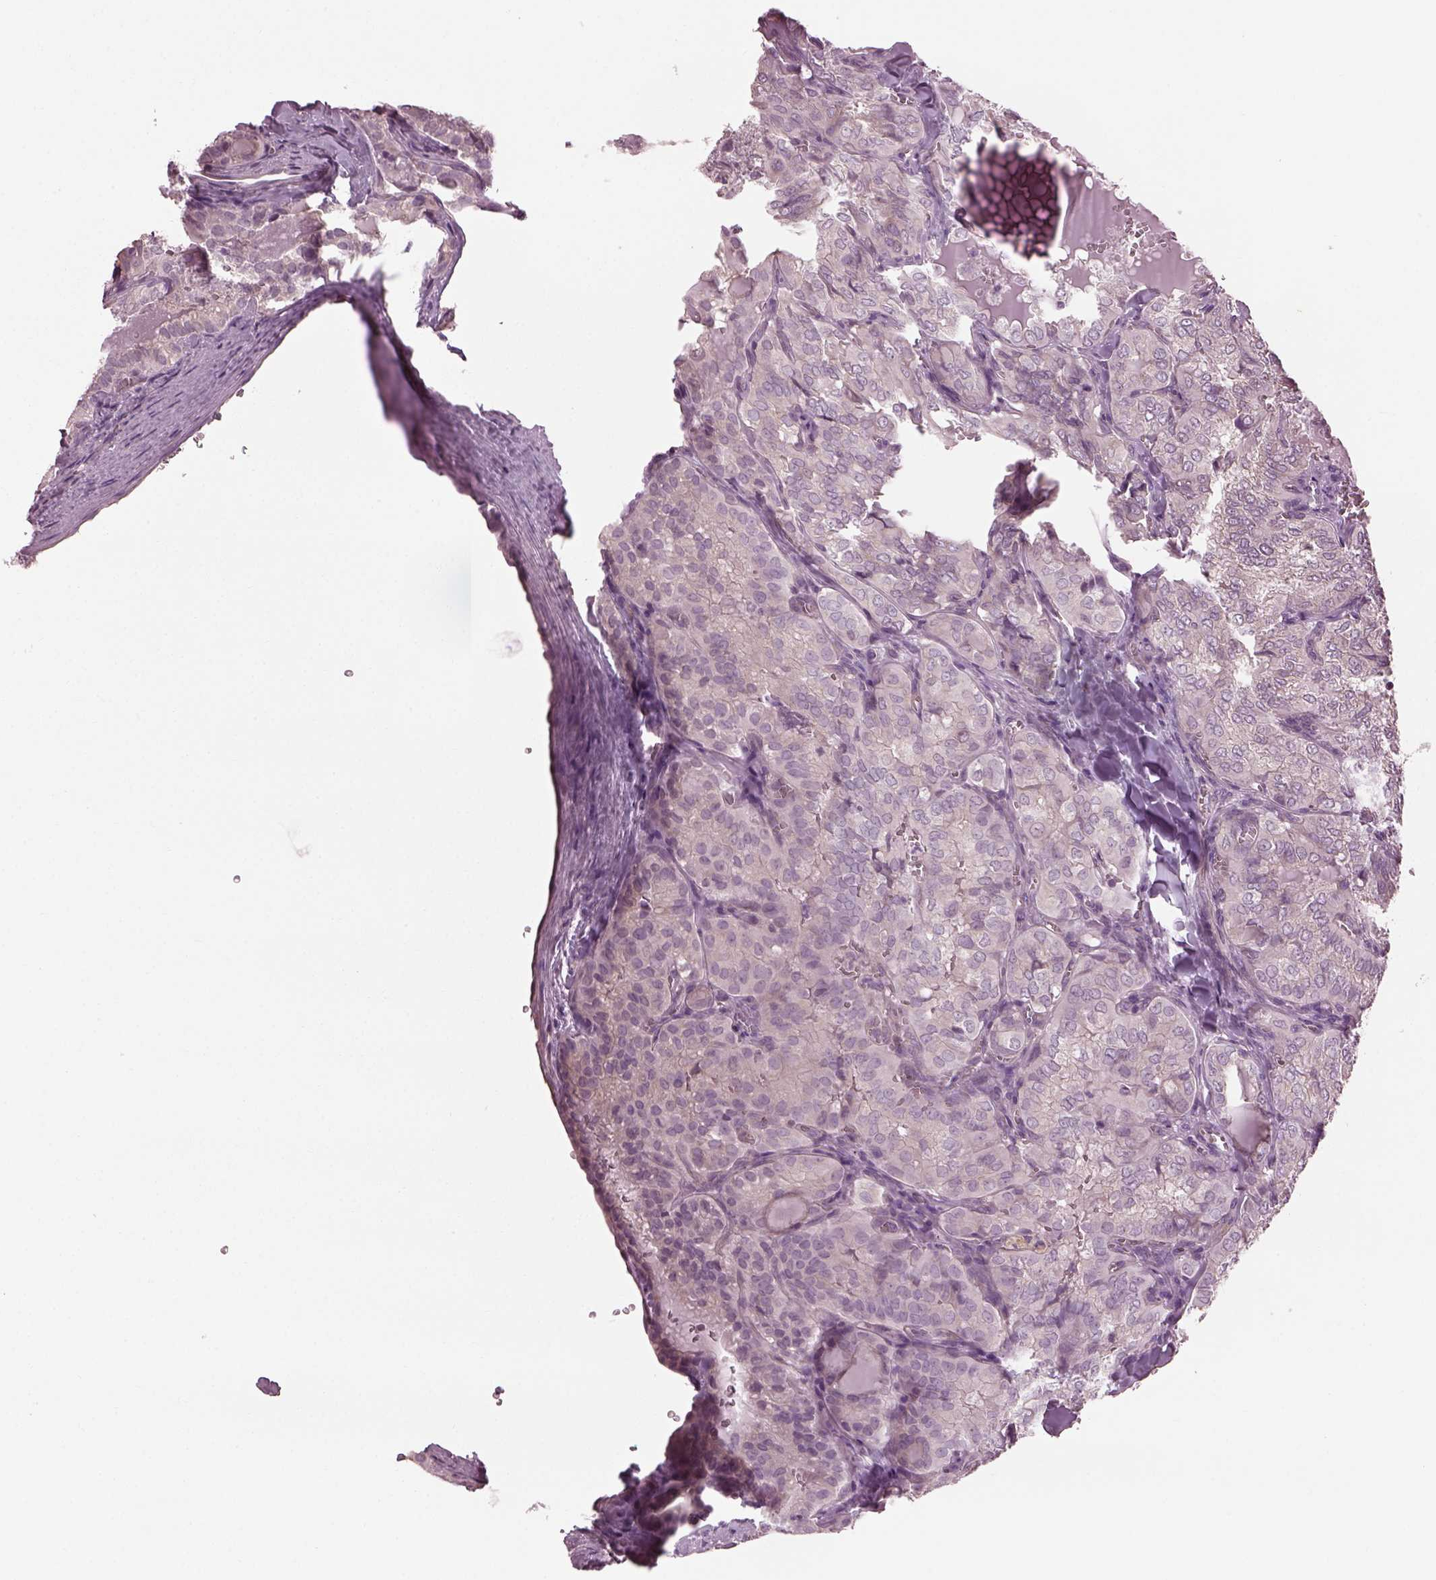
{"staining": {"intensity": "negative", "quantity": "none", "location": "none"}, "tissue": "thyroid cancer", "cell_type": "Tumor cells", "image_type": "cancer", "snomed": [{"axis": "morphology", "description": "Papillary adenocarcinoma, NOS"}, {"axis": "topography", "description": "Thyroid gland"}], "caption": "Immunohistochemical staining of human thyroid cancer shows no significant staining in tumor cells.", "gene": "CABP5", "patient": {"sex": "female", "age": 41}}